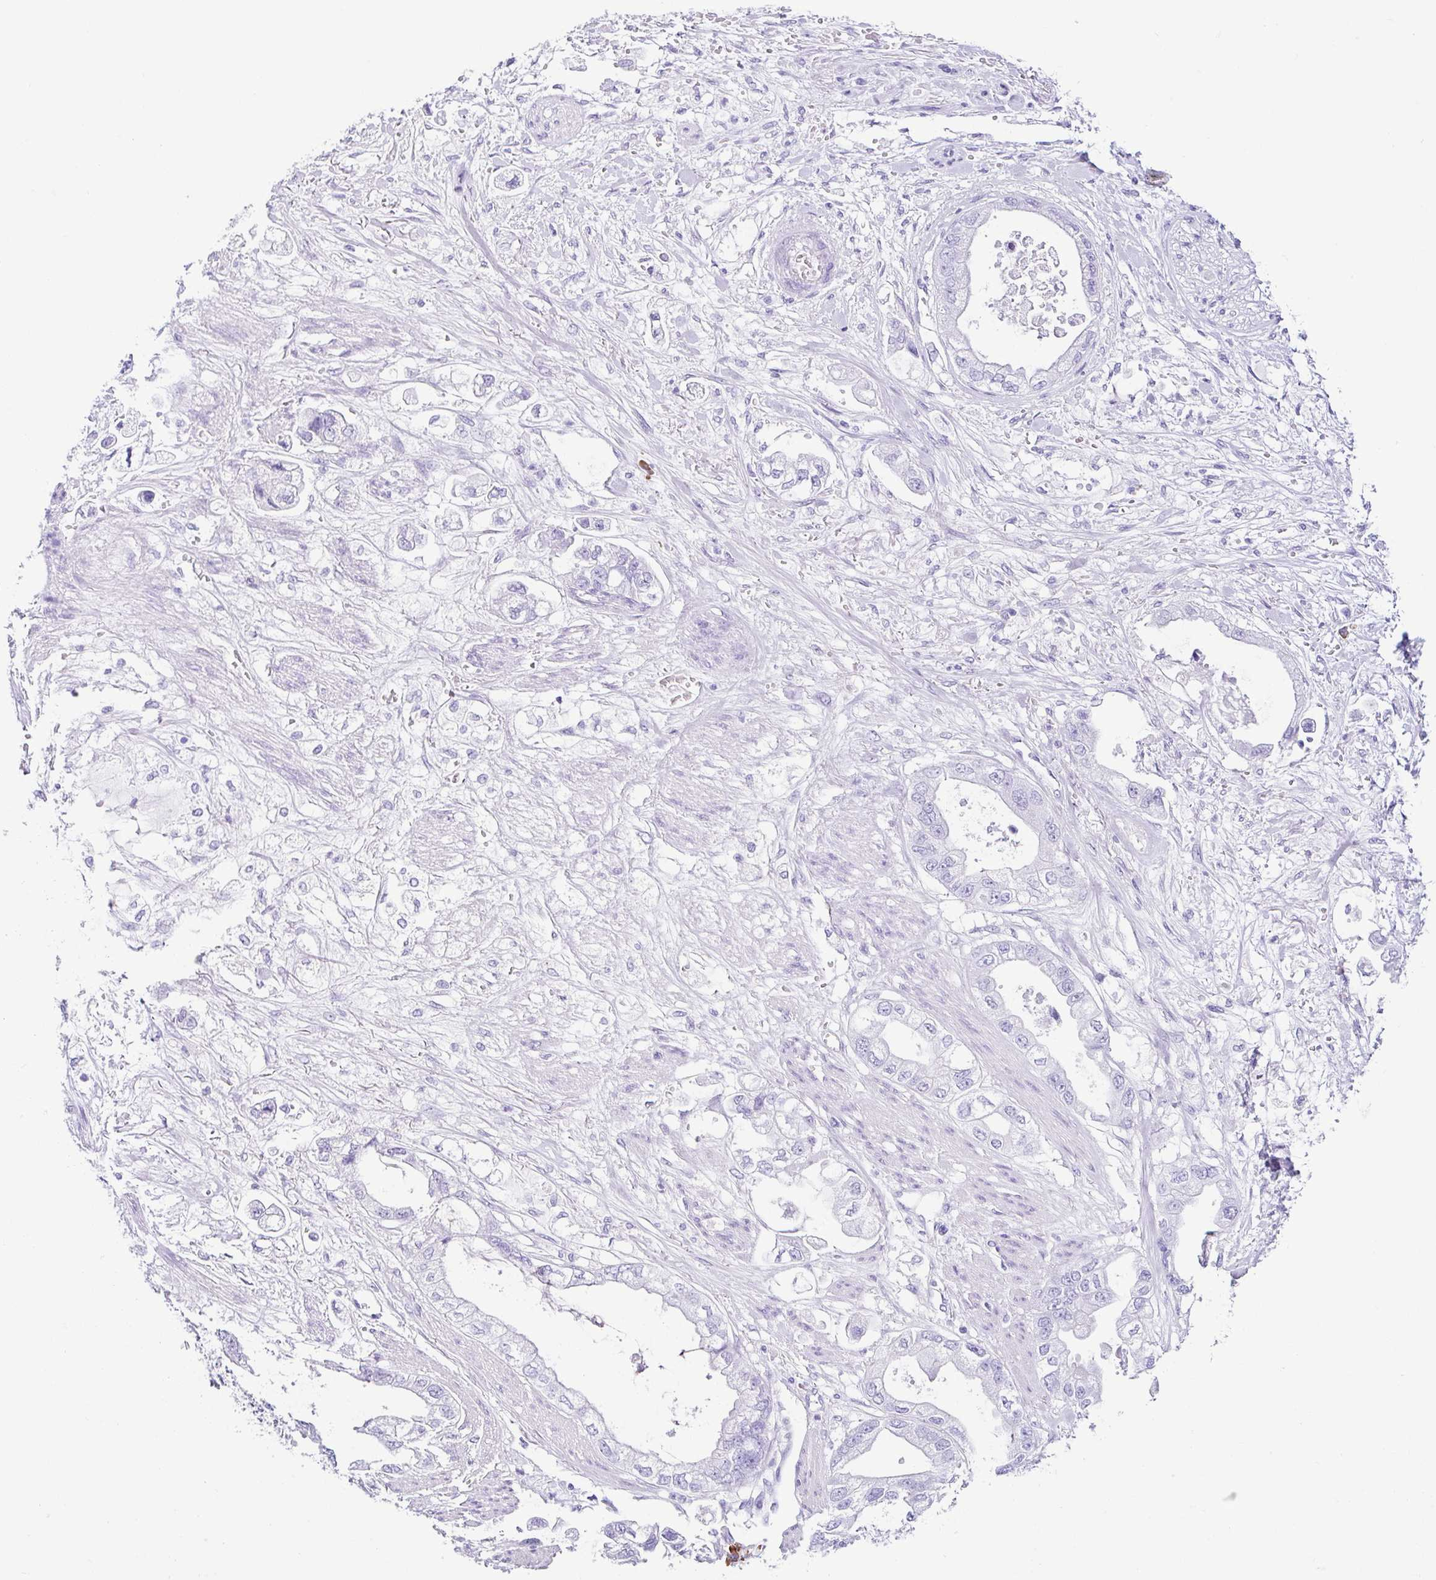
{"staining": {"intensity": "negative", "quantity": "none", "location": "none"}, "tissue": "stomach cancer", "cell_type": "Tumor cells", "image_type": "cancer", "snomed": [{"axis": "morphology", "description": "Adenocarcinoma, NOS"}, {"axis": "topography", "description": "Stomach"}], "caption": "High power microscopy image of an IHC micrograph of stomach cancer, revealing no significant staining in tumor cells.", "gene": "PIGF", "patient": {"sex": "male", "age": 62}}